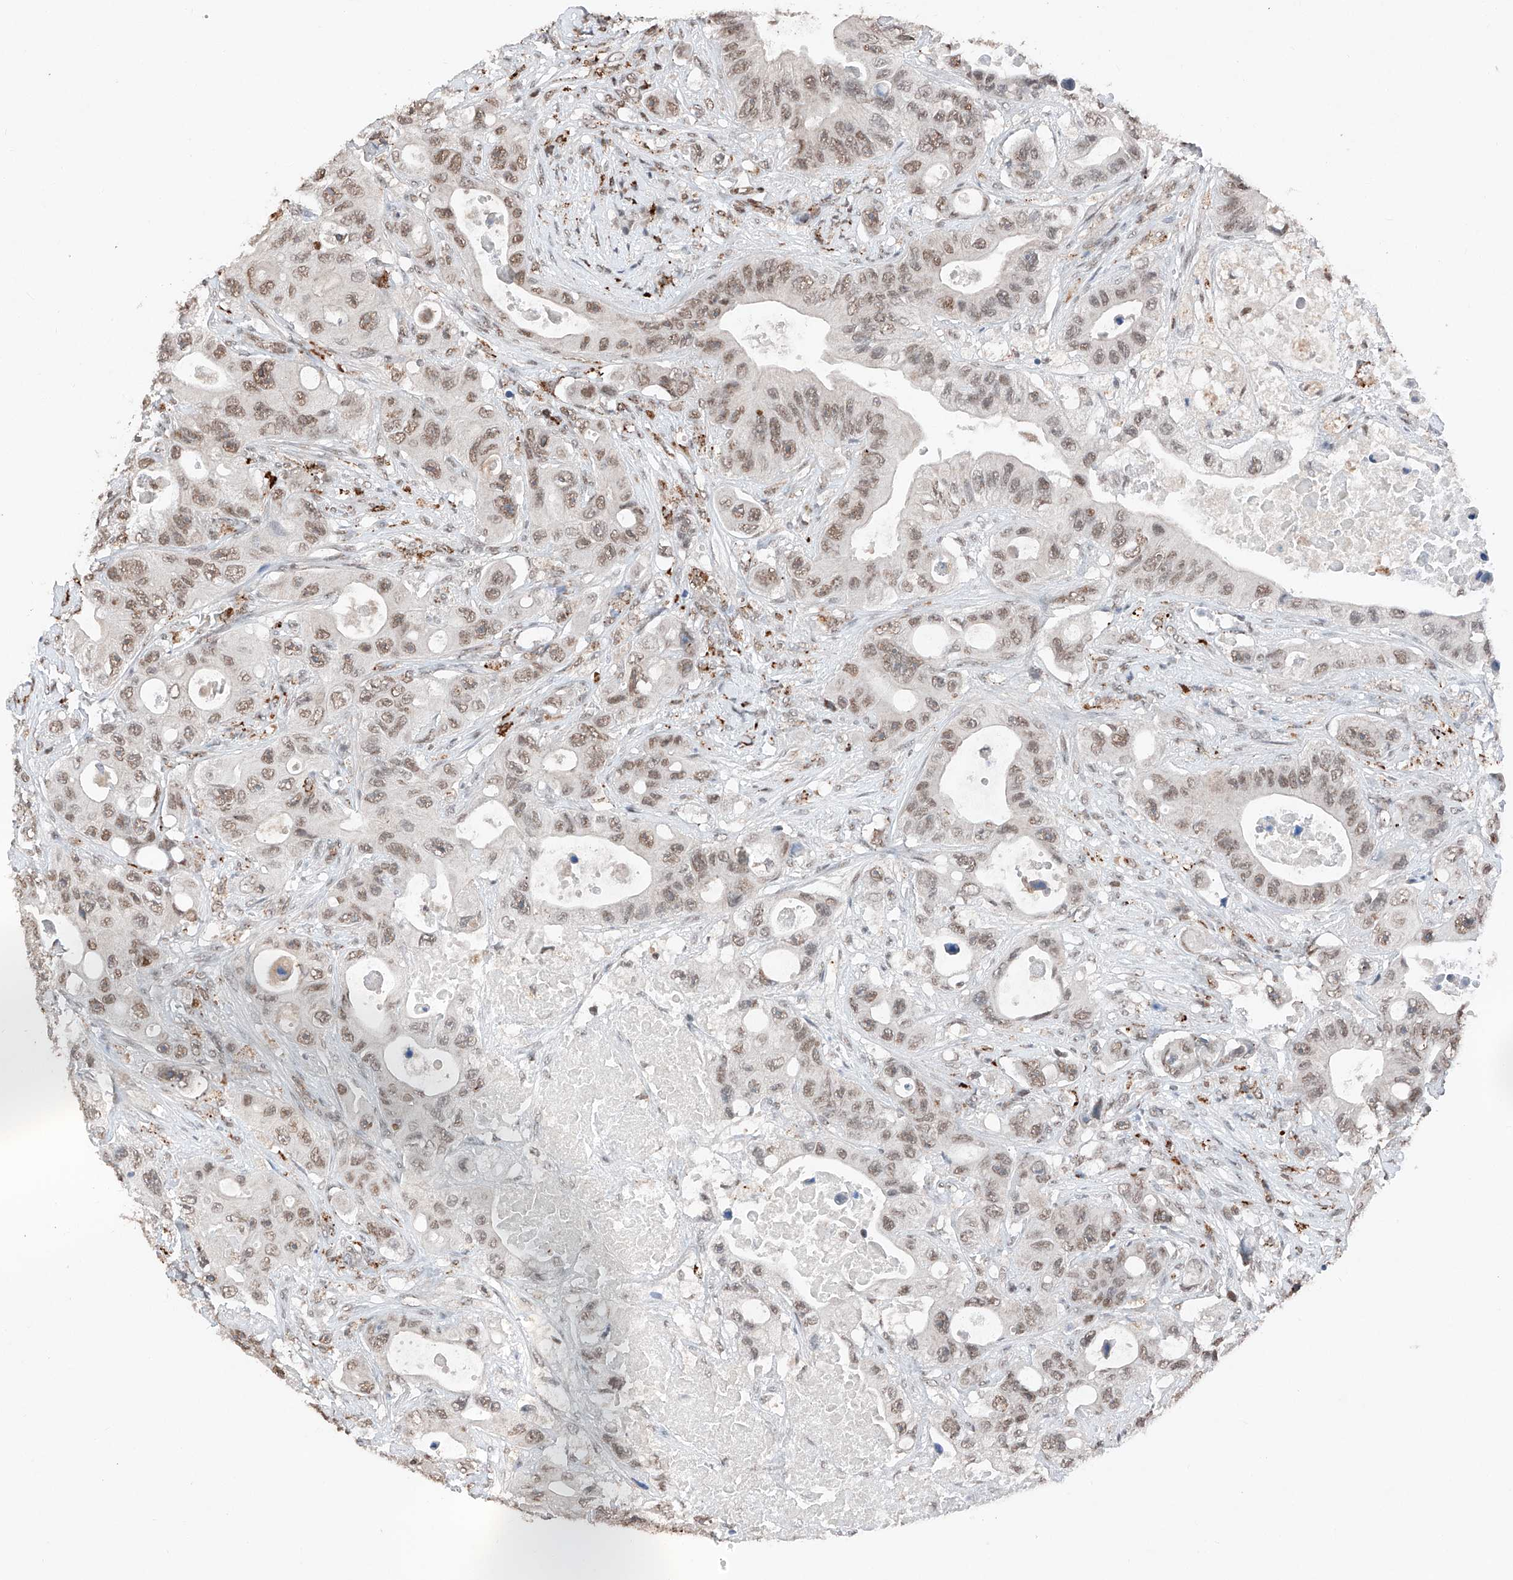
{"staining": {"intensity": "weak", "quantity": ">75%", "location": "nuclear"}, "tissue": "colorectal cancer", "cell_type": "Tumor cells", "image_type": "cancer", "snomed": [{"axis": "morphology", "description": "Adenocarcinoma, NOS"}, {"axis": "topography", "description": "Colon"}], "caption": "Human adenocarcinoma (colorectal) stained with a brown dye demonstrates weak nuclear positive staining in about >75% of tumor cells.", "gene": "TBX4", "patient": {"sex": "female", "age": 46}}